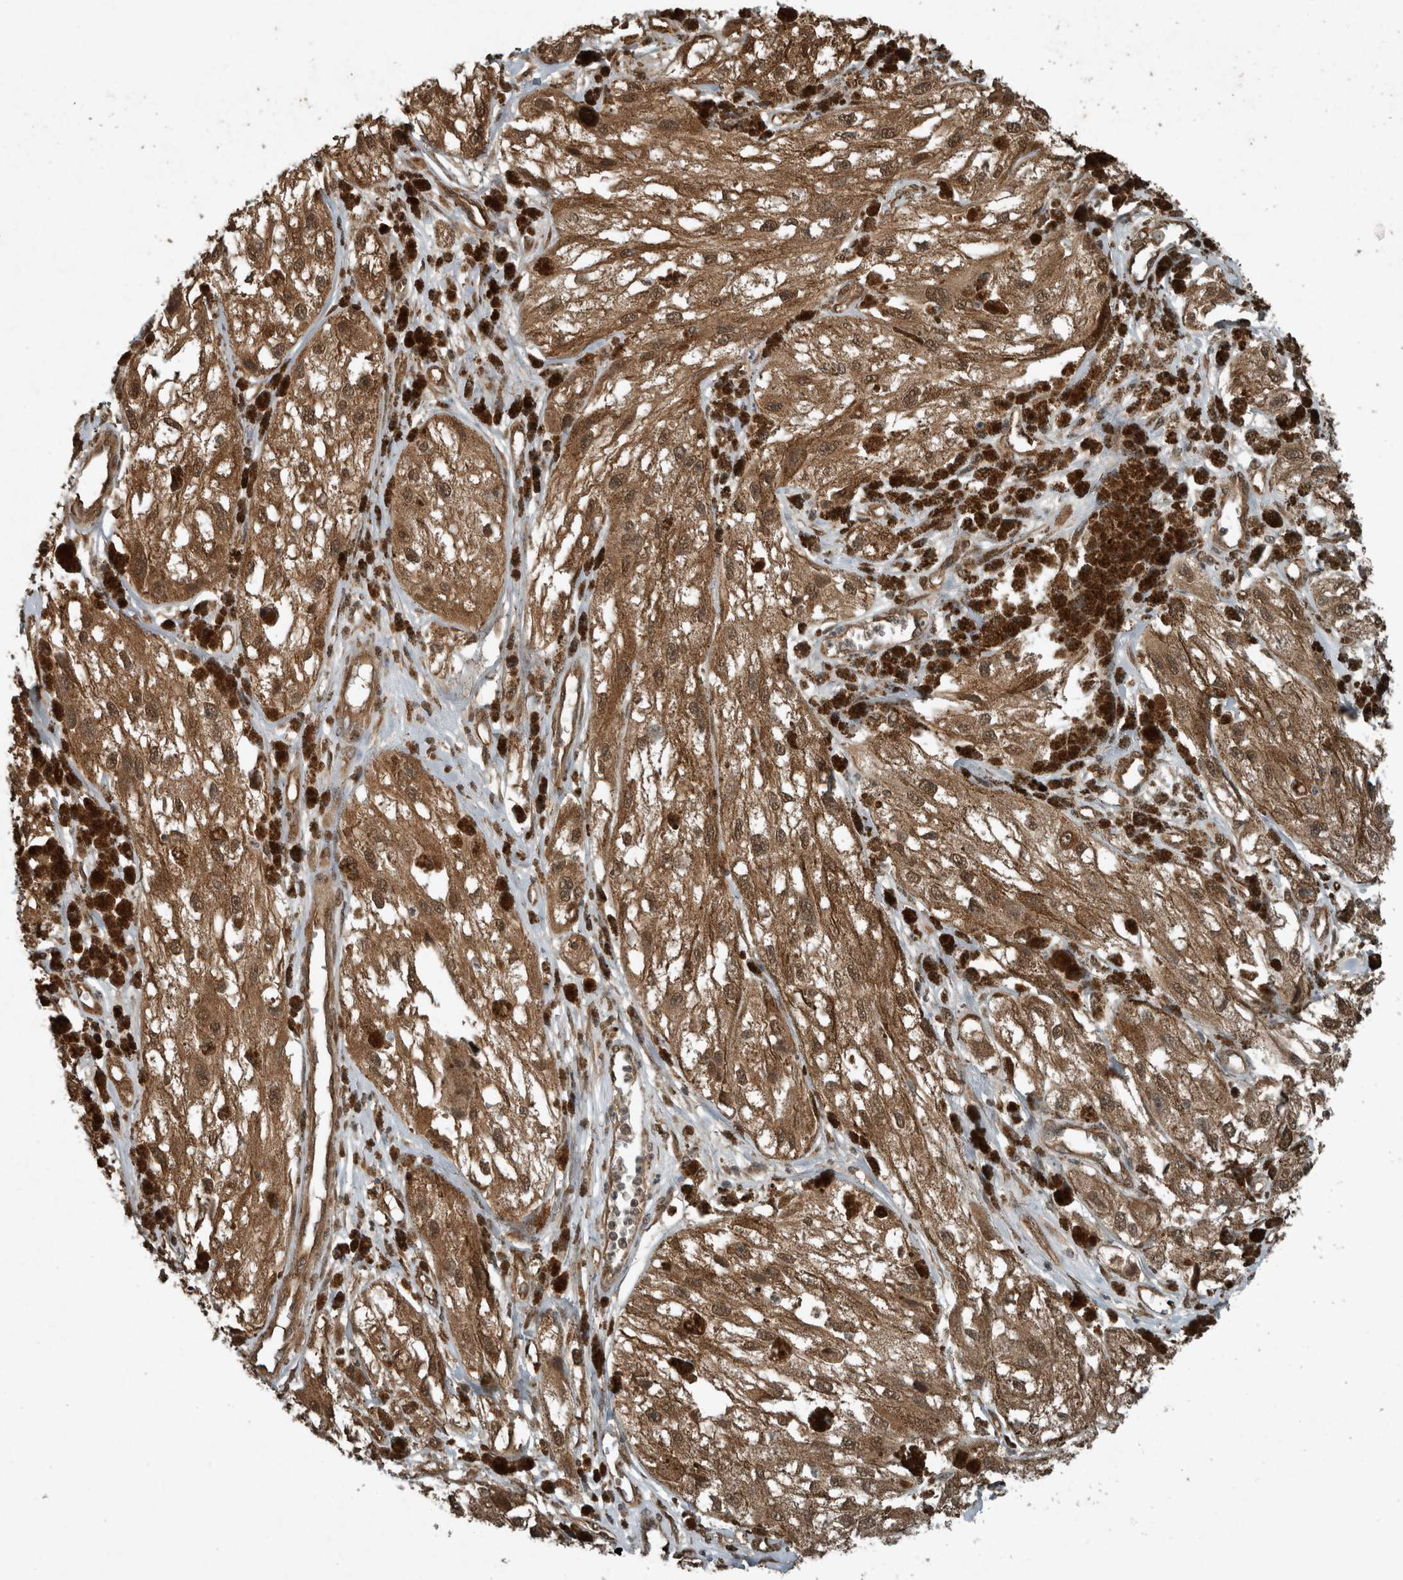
{"staining": {"intensity": "moderate", "quantity": ">75%", "location": "cytoplasmic/membranous,nuclear"}, "tissue": "melanoma", "cell_type": "Tumor cells", "image_type": "cancer", "snomed": [{"axis": "morphology", "description": "Malignant melanoma, NOS"}, {"axis": "topography", "description": "Skin"}], "caption": "This is an image of immunohistochemistry staining of melanoma, which shows moderate staining in the cytoplasmic/membranous and nuclear of tumor cells.", "gene": "ARHGEF12", "patient": {"sex": "male", "age": 88}}